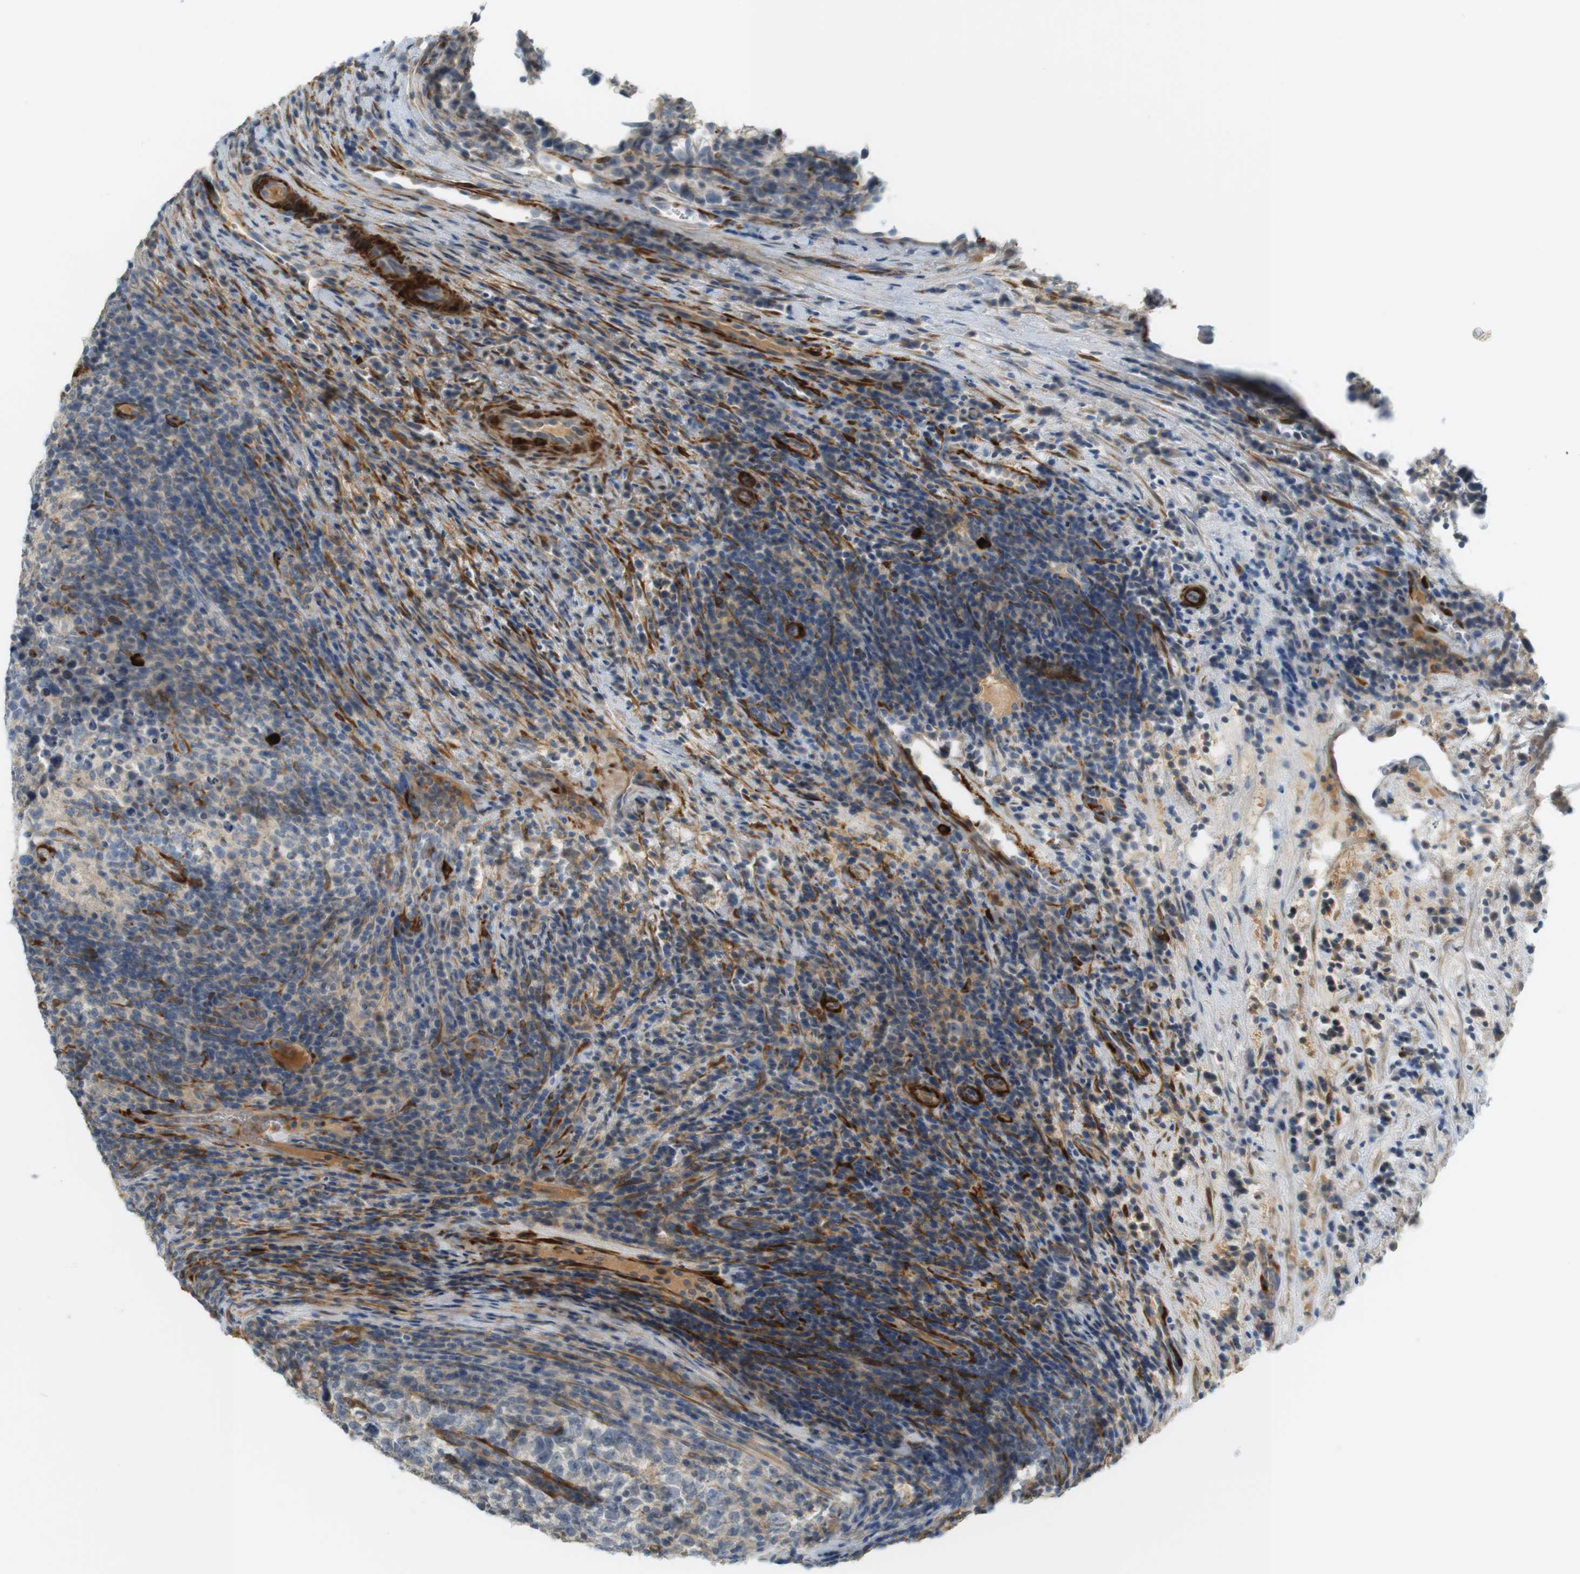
{"staining": {"intensity": "weak", "quantity": "<25%", "location": "cytoplasmic/membranous"}, "tissue": "testis cancer", "cell_type": "Tumor cells", "image_type": "cancer", "snomed": [{"axis": "morphology", "description": "Normal tissue, NOS"}, {"axis": "morphology", "description": "Seminoma, NOS"}, {"axis": "topography", "description": "Testis"}], "caption": "The micrograph exhibits no significant expression in tumor cells of testis seminoma.", "gene": "PDE3A", "patient": {"sex": "male", "age": 43}}